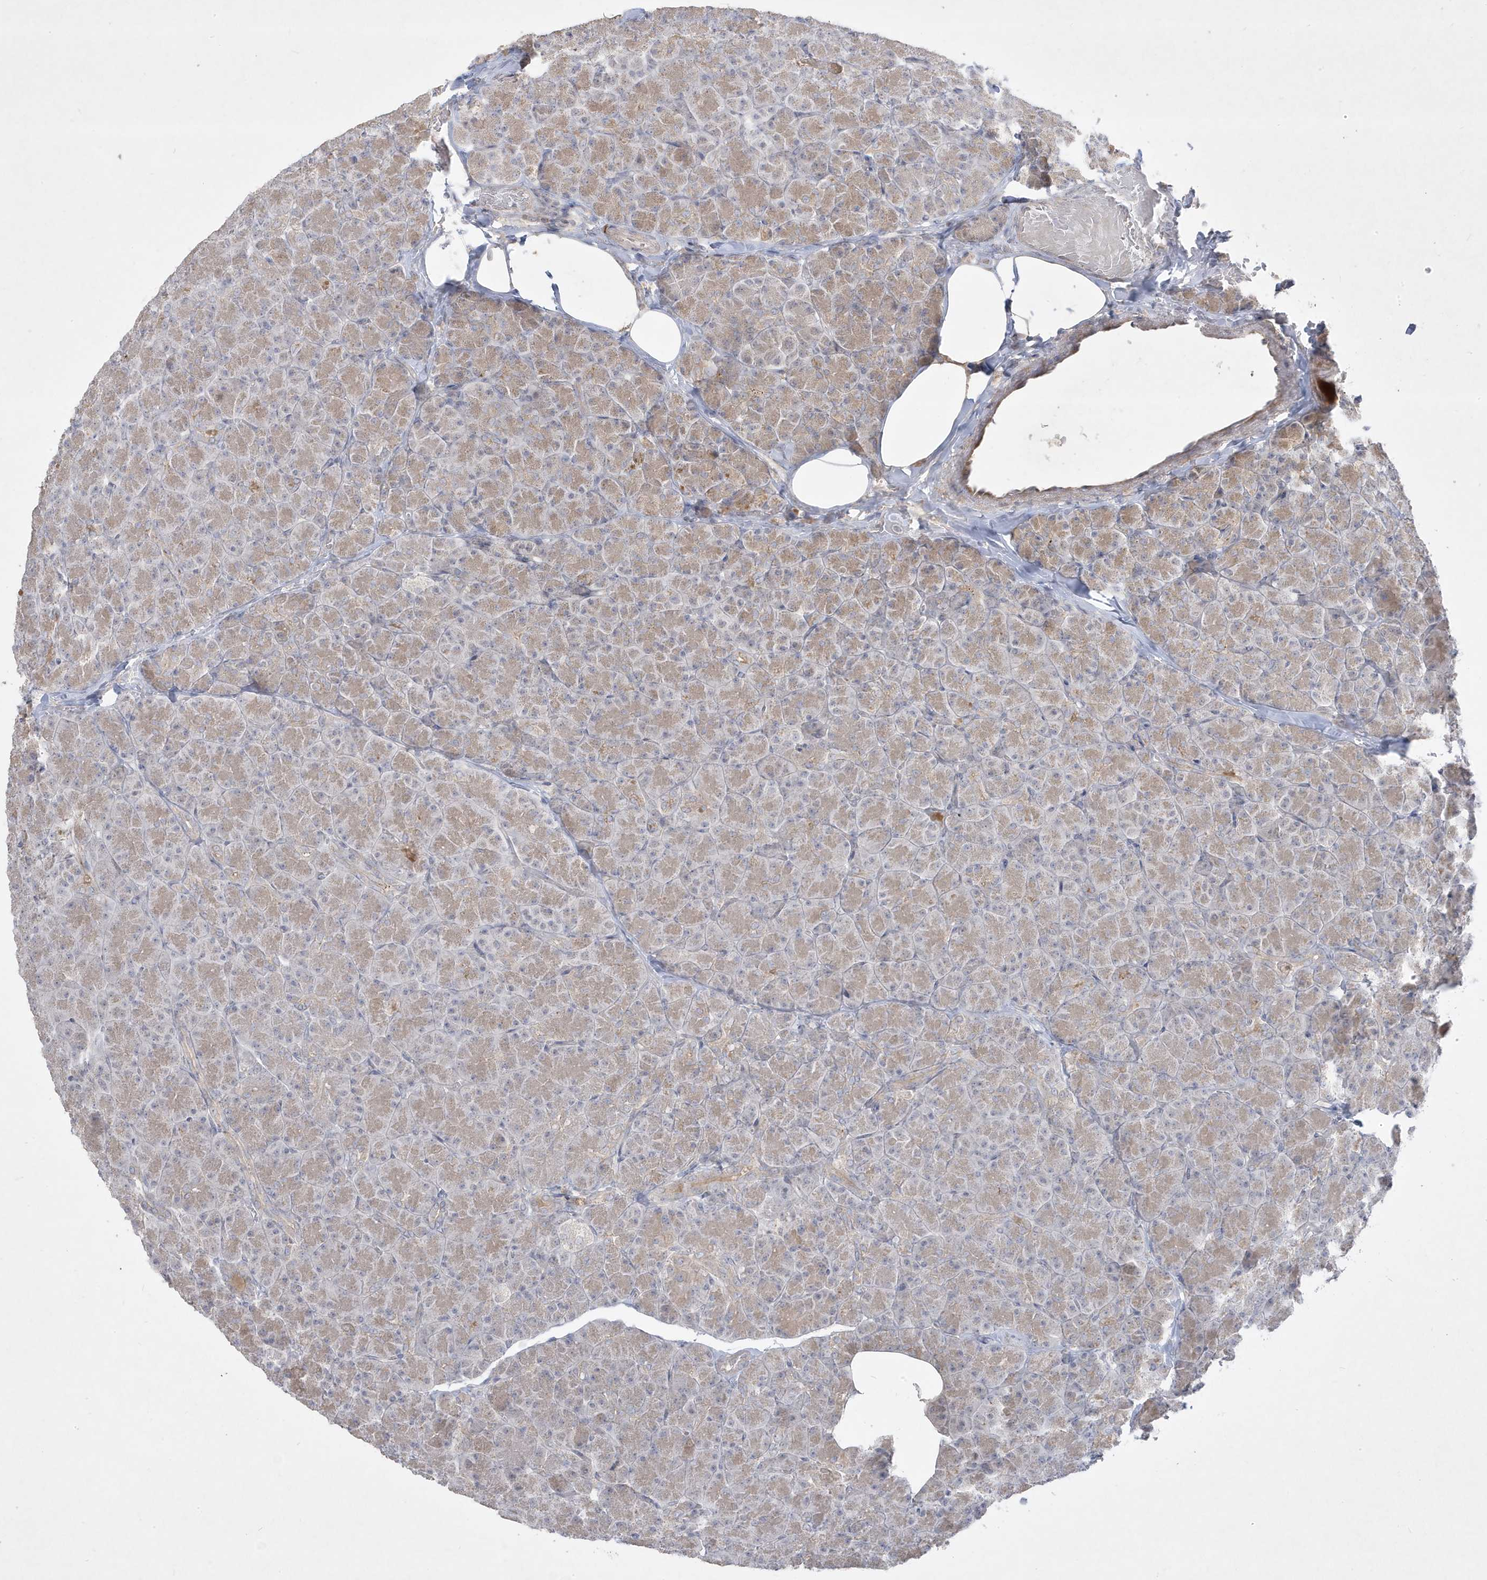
{"staining": {"intensity": "weak", "quantity": "25%-75%", "location": "cytoplasmic/membranous"}, "tissue": "pancreas", "cell_type": "Exocrine glandular cells", "image_type": "normal", "snomed": [{"axis": "morphology", "description": "Normal tissue, NOS"}, {"axis": "topography", "description": "Pancreas"}], "caption": "Weak cytoplasmic/membranous protein expression is appreciated in about 25%-75% of exocrine glandular cells in pancreas.", "gene": "RGL4", "patient": {"sex": "female", "age": 43}}